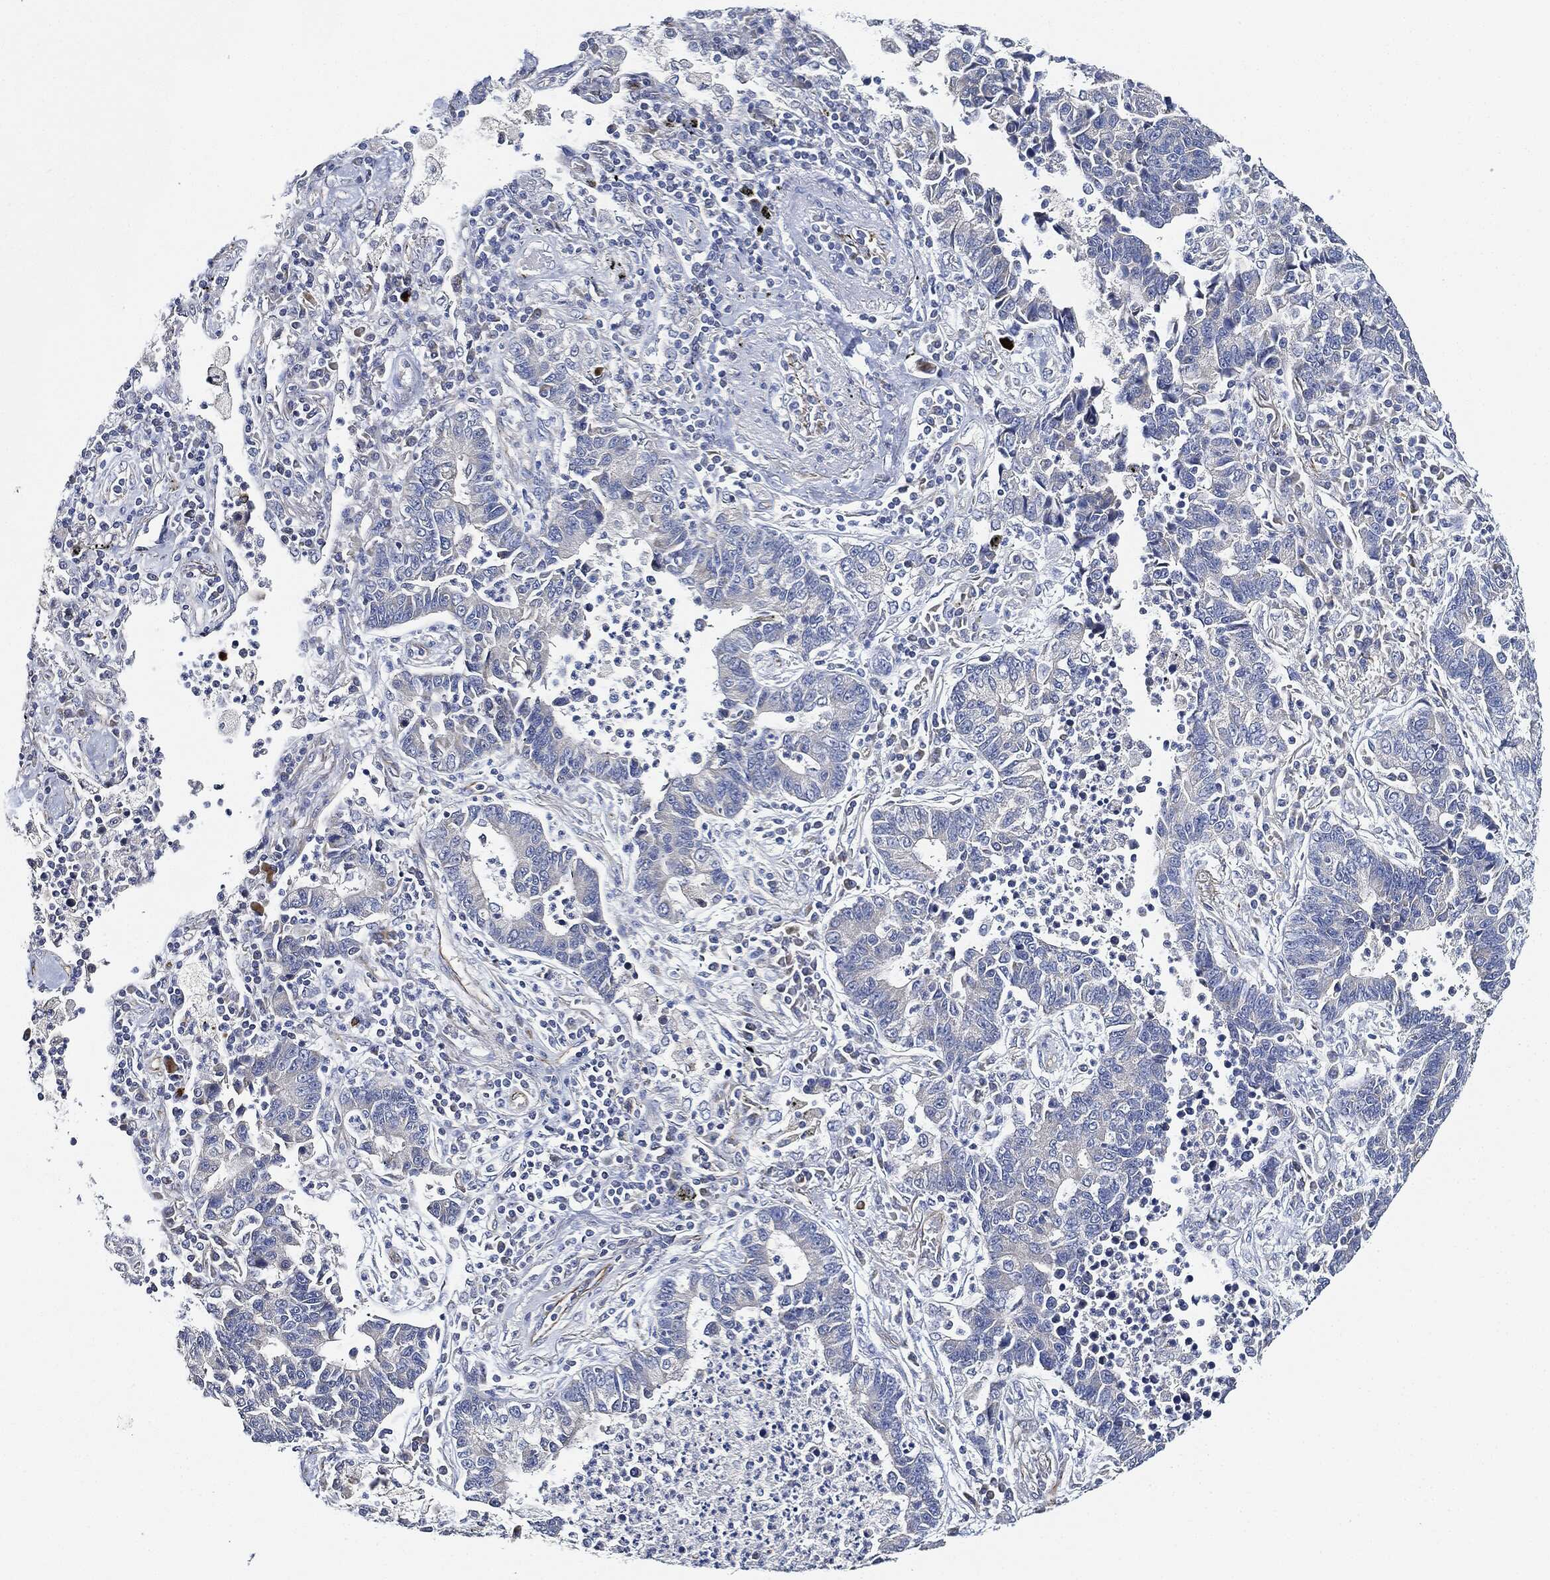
{"staining": {"intensity": "negative", "quantity": "none", "location": "none"}, "tissue": "lung cancer", "cell_type": "Tumor cells", "image_type": "cancer", "snomed": [{"axis": "morphology", "description": "Adenocarcinoma, NOS"}, {"axis": "topography", "description": "Lung"}], "caption": "Lung adenocarcinoma was stained to show a protein in brown. There is no significant staining in tumor cells. (DAB immunohistochemistry, high magnification).", "gene": "THSD1", "patient": {"sex": "female", "age": 57}}